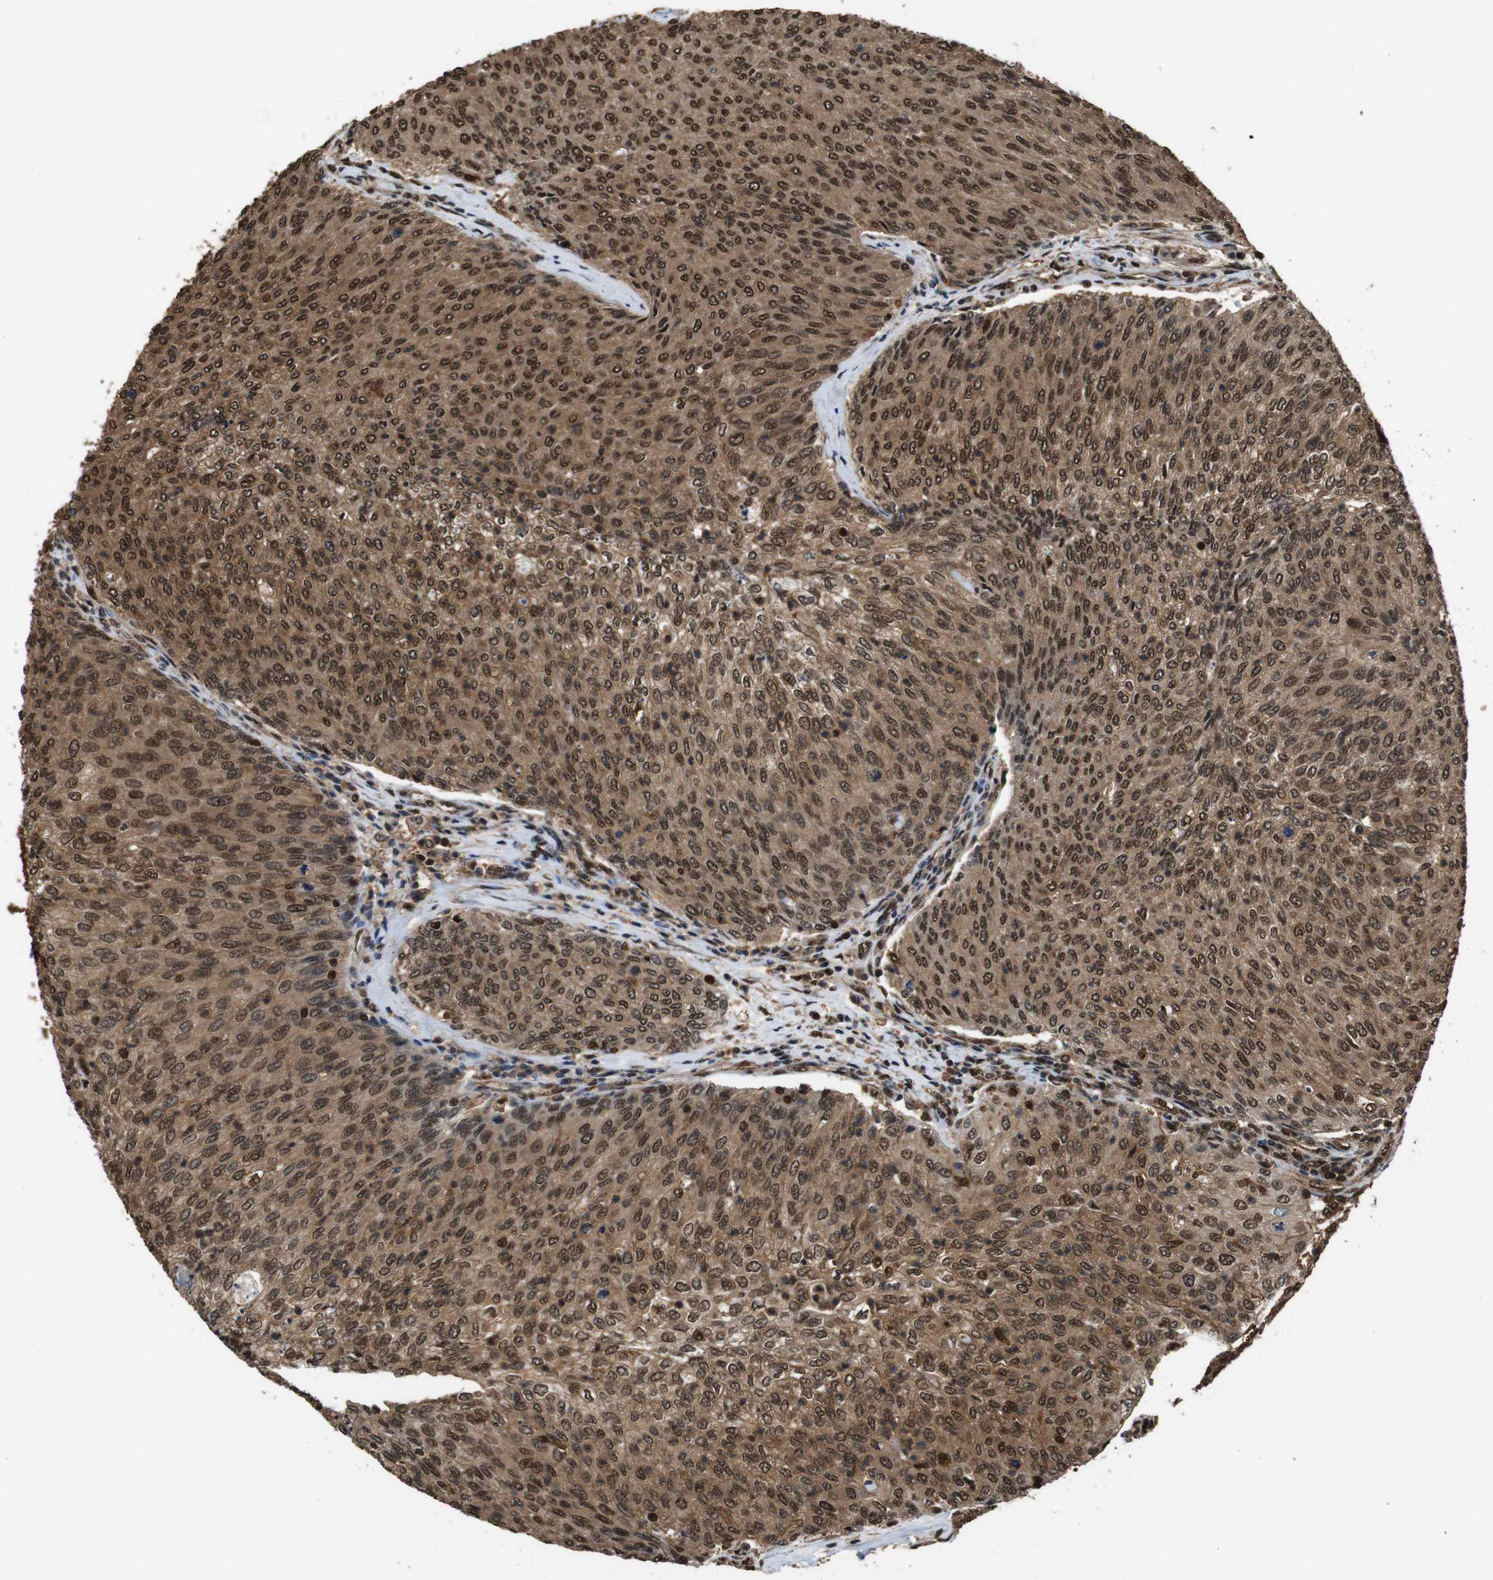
{"staining": {"intensity": "strong", "quantity": ">75%", "location": "cytoplasmic/membranous,nuclear"}, "tissue": "urothelial cancer", "cell_type": "Tumor cells", "image_type": "cancer", "snomed": [{"axis": "morphology", "description": "Urothelial carcinoma, Low grade"}, {"axis": "topography", "description": "Urinary bladder"}], "caption": "Protein positivity by IHC shows strong cytoplasmic/membranous and nuclear staining in approximately >75% of tumor cells in urothelial cancer.", "gene": "VCP", "patient": {"sex": "female", "age": 79}}